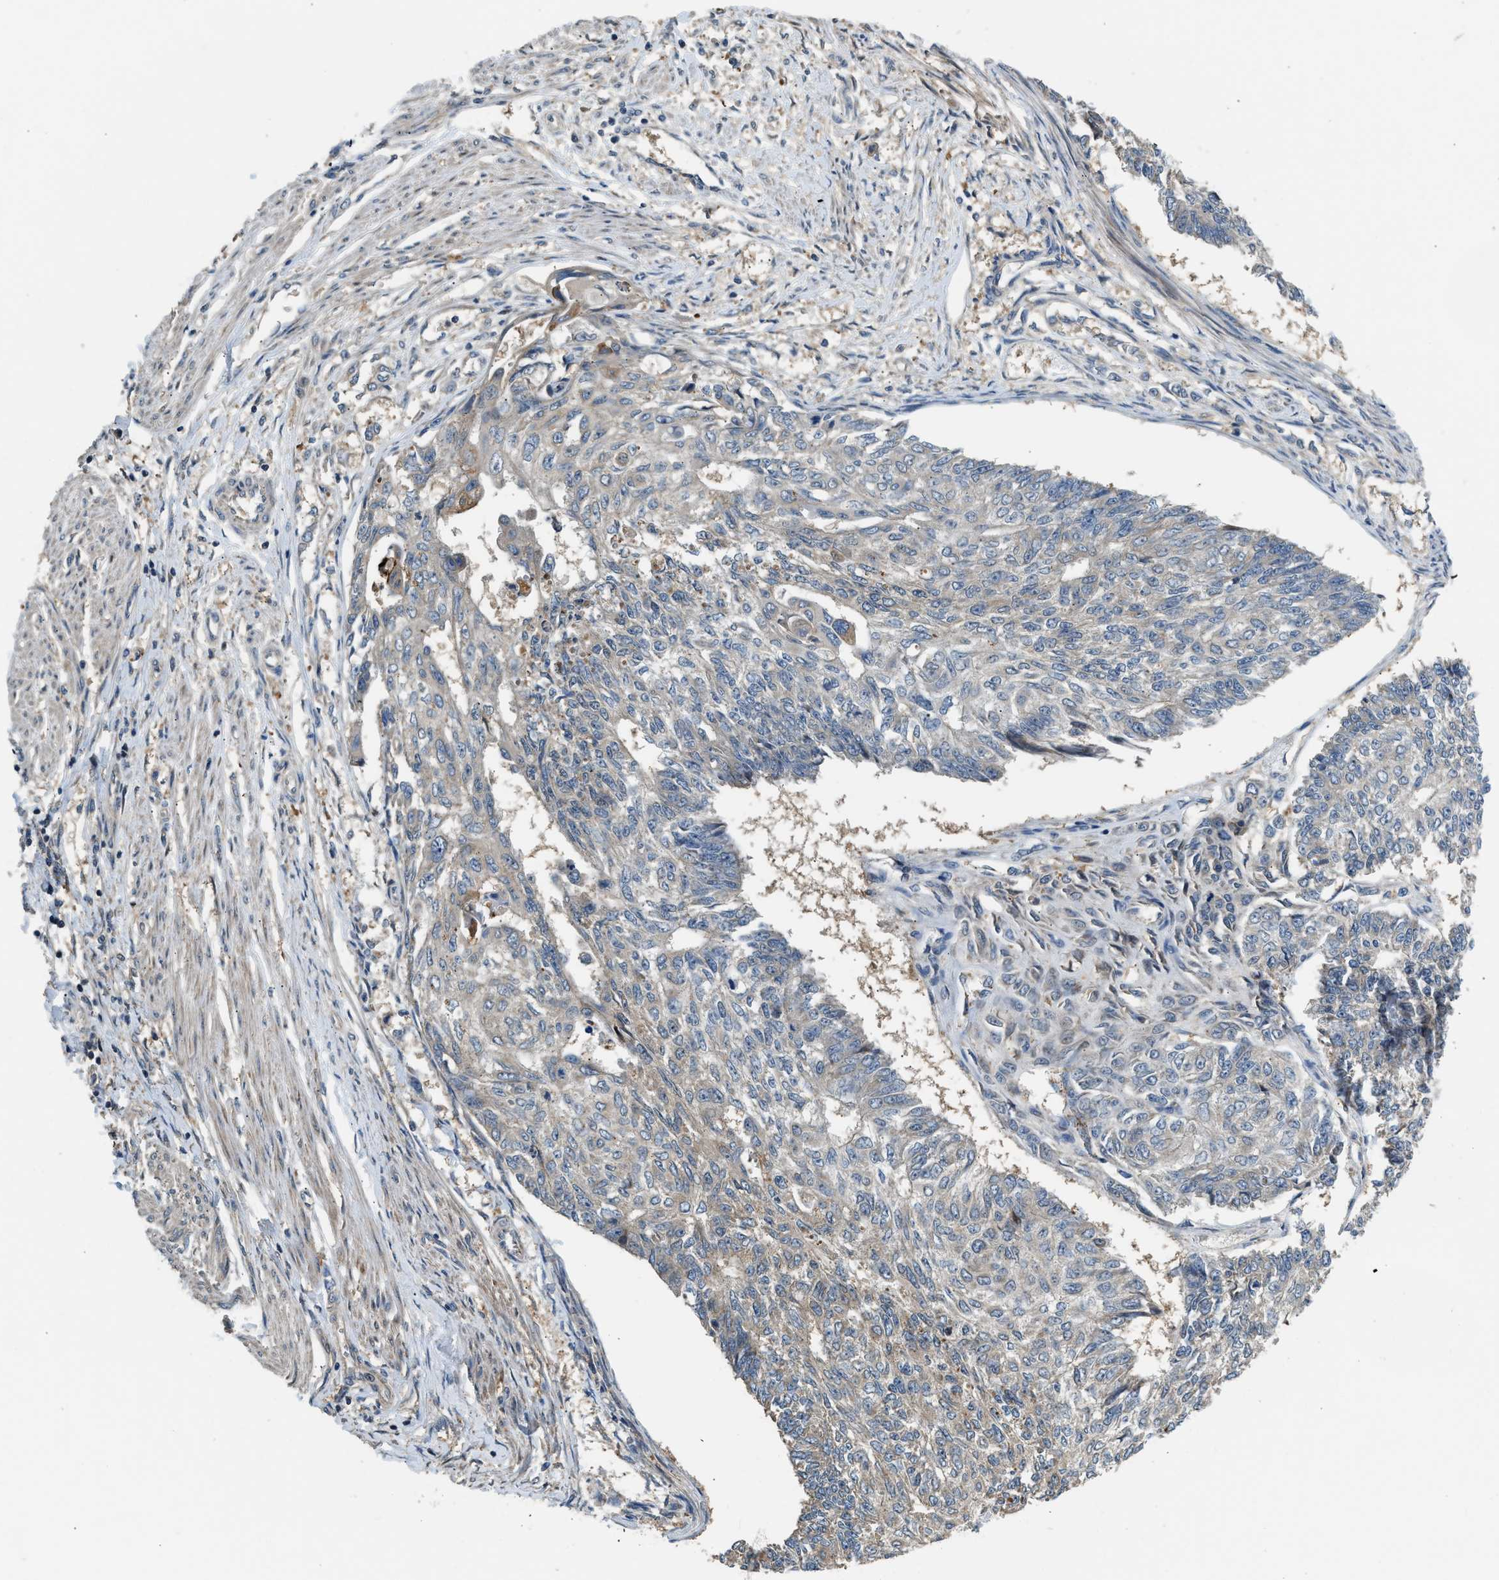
{"staining": {"intensity": "weak", "quantity": "<25%", "location": "cytoplasmic/membranous"}, "tissue": "endometrial cancer", "cell_type": "Tumor cells", "image_type": "cancer", "snomed": [{"axis": "morphology", "description": "Adenocarcinoma, NOS"}, {"axis": "topography", "description": "Endometrium"}], "caption": "DAB immunohistochemical staining of human endometrial cancer demonstrates no significant expression in tumor cells.", "gene": "IL3RA", "patient": {"sex": "female", "age": 32}}